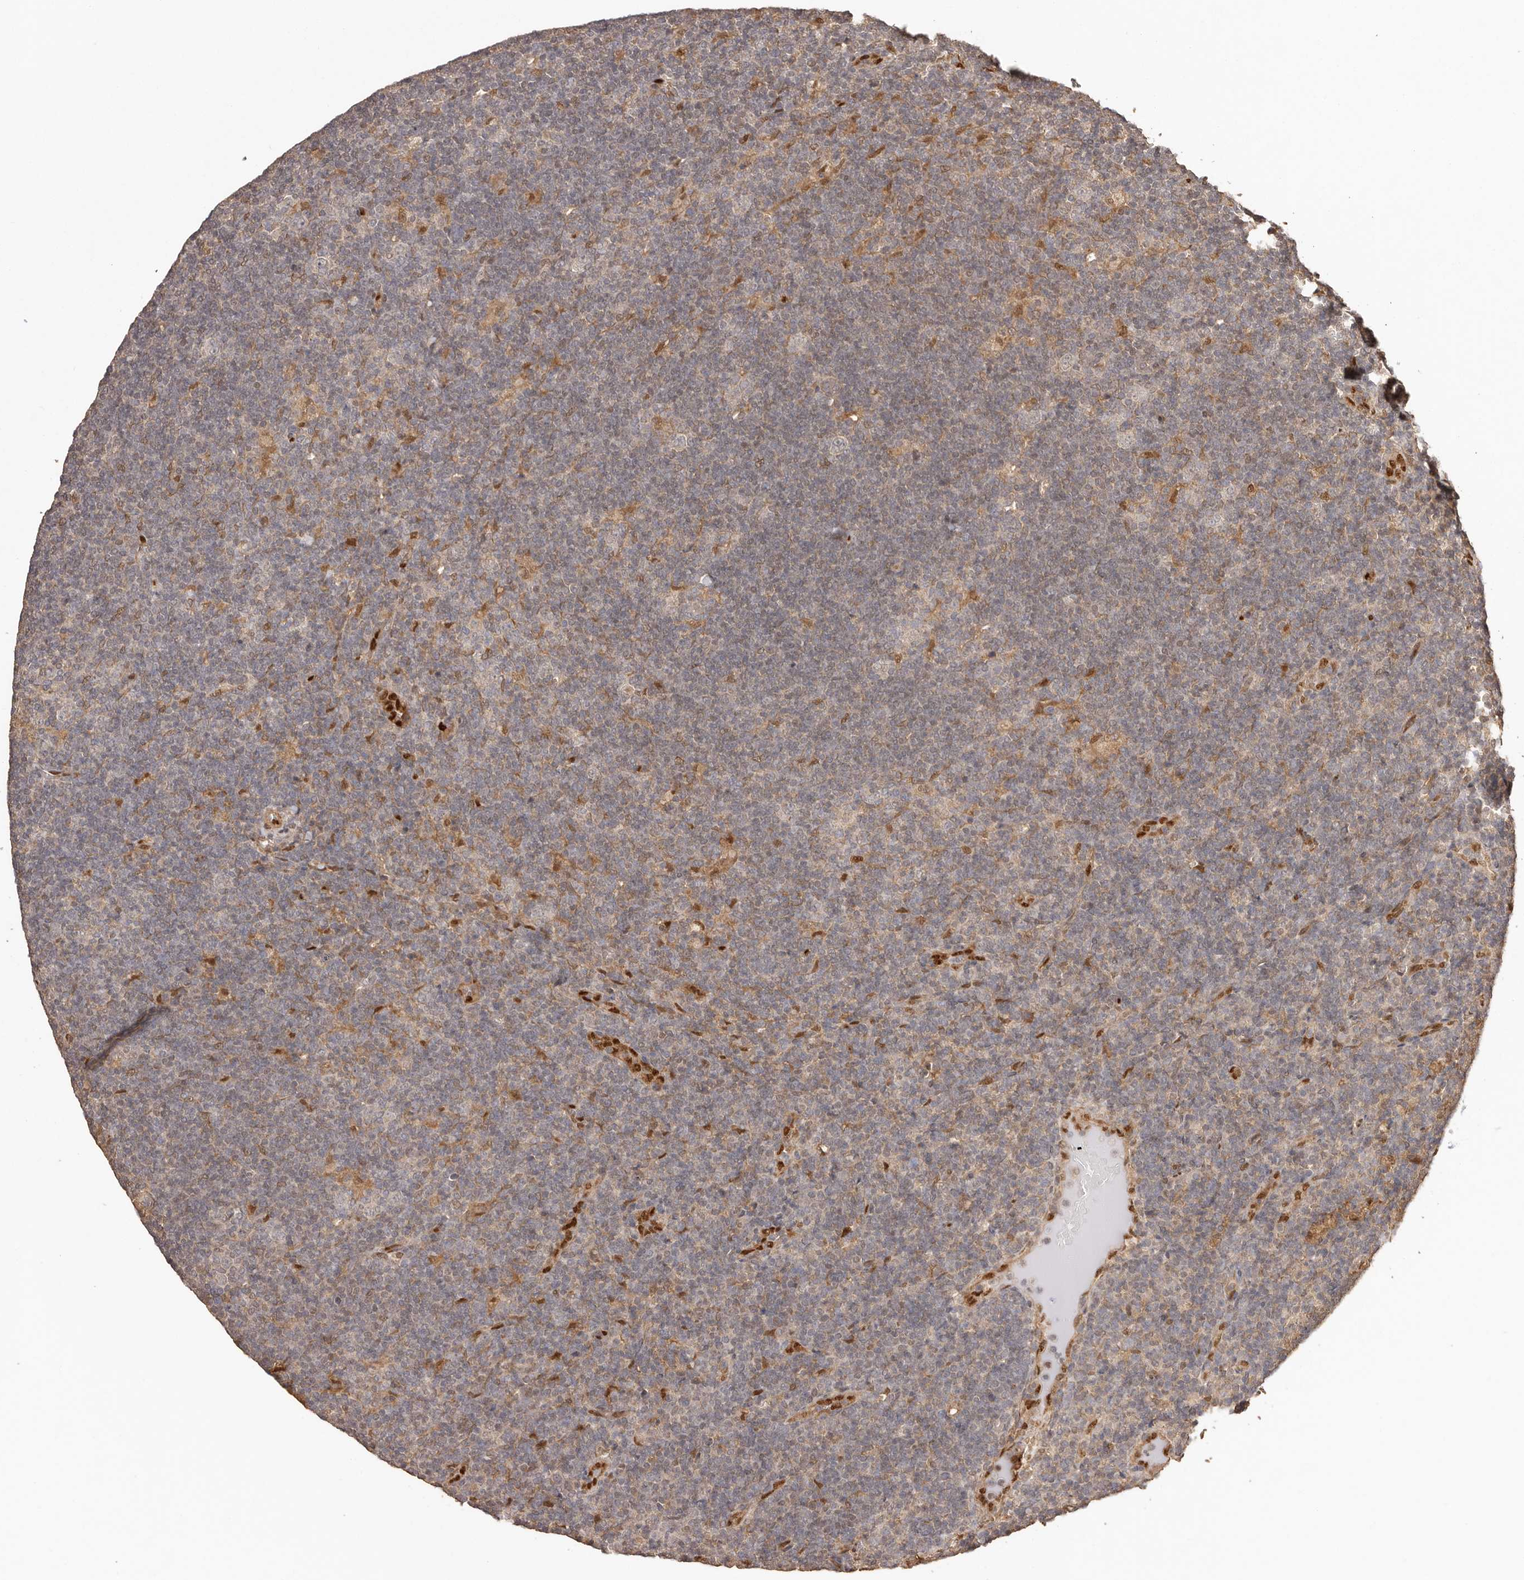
{"staining": {"intensity": "negative", "quantity": "none", "location": "none"}, "tissue": "lymphoma", "cell_type": "Tumor cells", "image_type": "cancer", "snomed": [{"axis": "morphology", "description": "Hodgkin's disease, NOS"}, {"axis": "topography", "description": "Lymph node"}], "caption": "IHC of human lymphoma reveals no positivity in tumor cells.", "gene": "UBR2", "patient": {"sex": "female", "age": 57}}